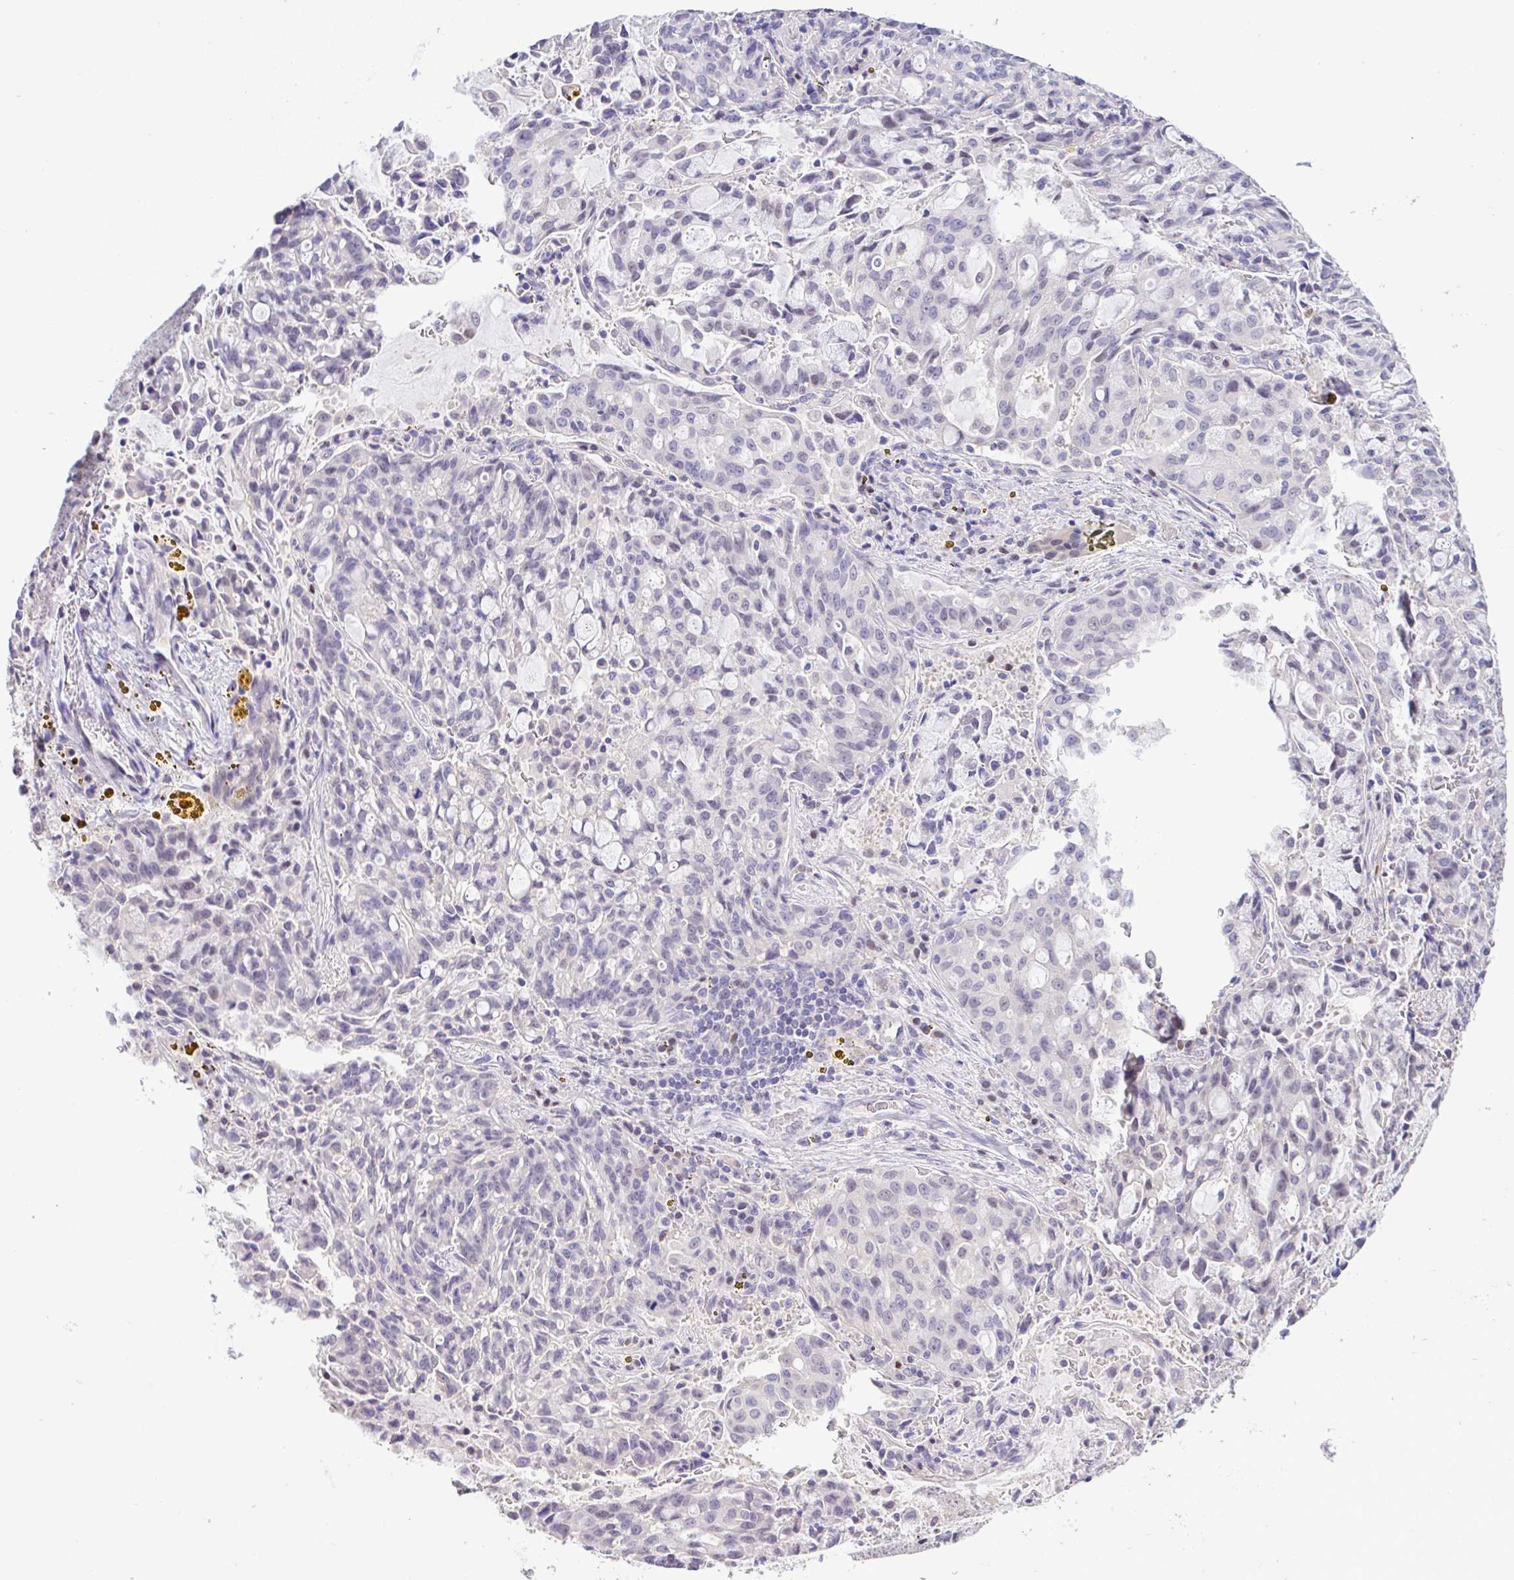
{"staining": {"intensity": "weak", "quantity": "<25%", "location": "nuclear"}, "tissue": "lung cancer", "cell_type": "Tumor cells", "image_type": "cancer", "snomed": [{"axis": "morphology", "description": "Adenocarcinoma, NOS"}, {"axis": "topography", "description": "Lung"}], "caption": "Immunohistochemistry (IHC) photomicrograph of neoplastic tissue: human lung cancer stained with DAB (3,3'-diaminobenzidine) exhibits no significant protein positivity in tumor cells.", "gene": "CTU1", "patient": {"sex": "female", "age": 44}}